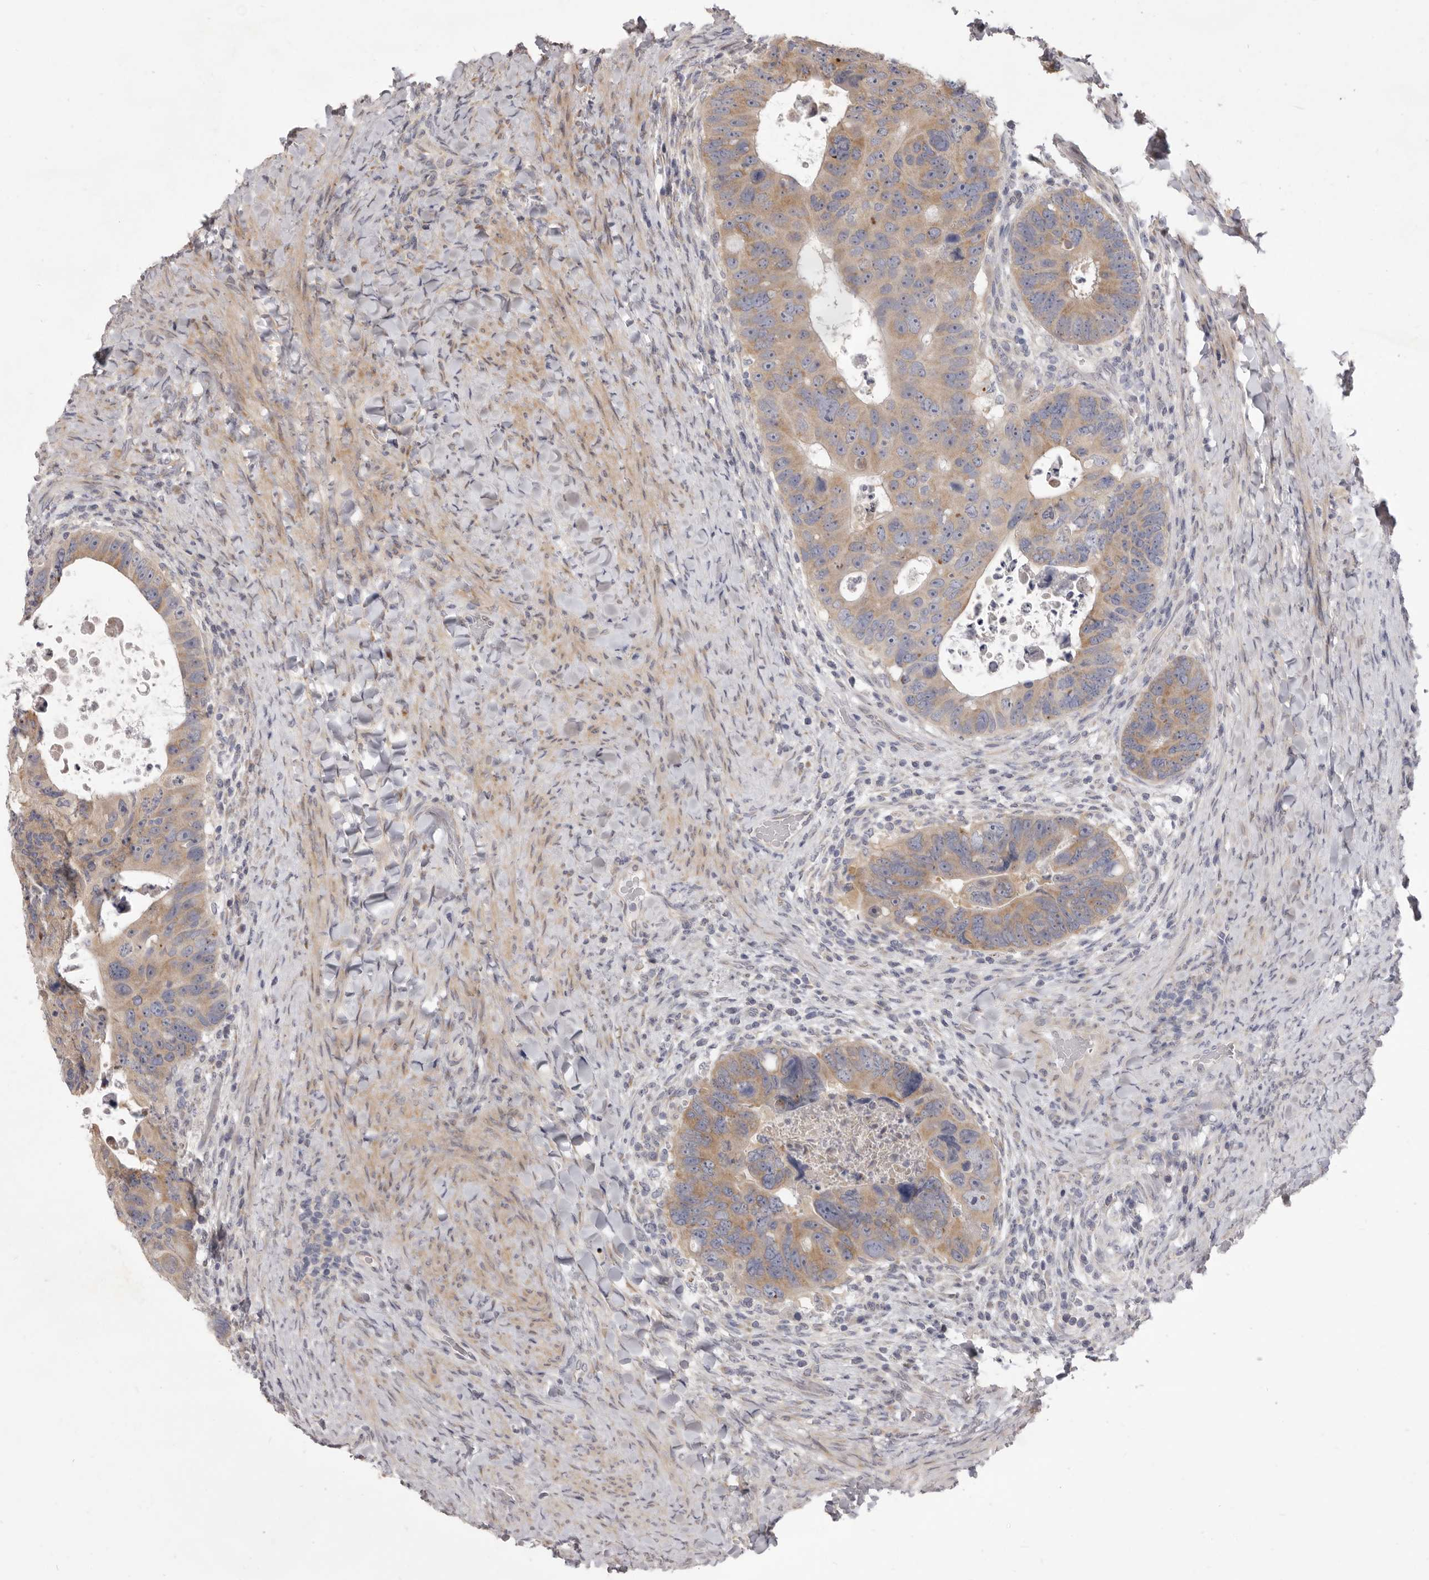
{"staining": {"intensity": "moderate", "quantity": ">75%", "location": "cytoplasmic/membranous"}, "tissue": "colorectal cancer", "cell_type": "Tumor cells", "image_type": "cancer", "snomed": [{"axis": "morphology", "description": "Adenocarcinoma, NOS"}, {"axis": "topography", "description": "Rectum"}], "caption": "Immunohistochemistry (IHC) staining of colorectal cancer (adenocarcinoma), which shows medium levels of moderate cytoplasmic/membranous expression in approximately >75% of tumor cells indicating moderate cytoplasmic/membranous protein staining. The staining was performed using DAB (brown) for protein detection and nuclei were counterstained in hematoxylin (blue).", "gene": "TBC1D8B", "patient": {"sex": "male", "age": 59}}